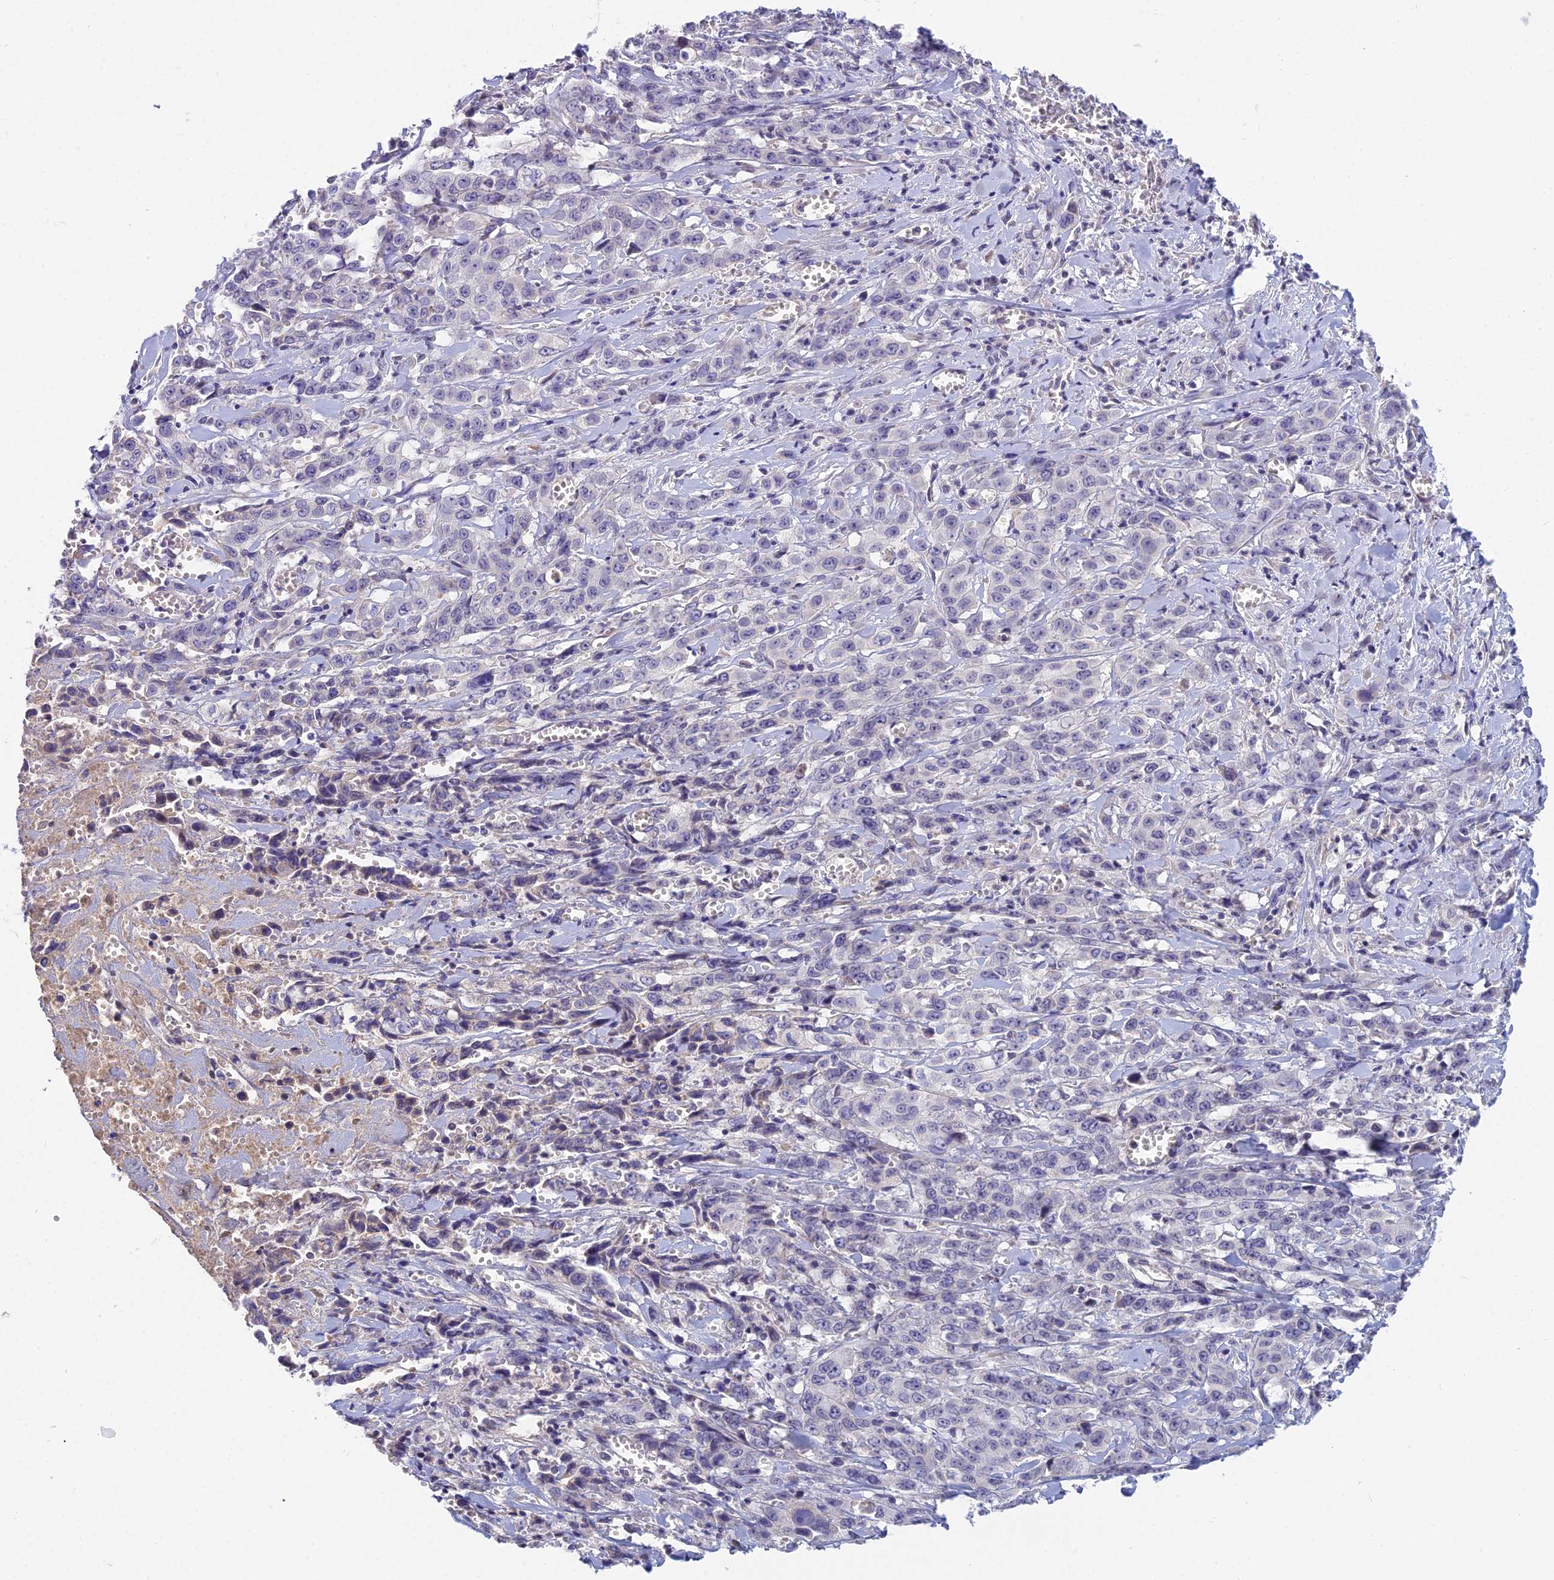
{"staining": {"intensity": "negative", "quantity": "none", "location": "none"}, "tissue": "stomach cancer", "cell_type": "Tumor cells", "image_type": "cancer", "snomed": [{"axis": "morphology", "description": "Adenocarcinoma, NOS"}, {"axis": "topography", "description": "Stomach, upper"}], "caption": "High magnification brightfield microscopy of stomach adenocarcinoma stained with DAB (brown) and counterstained with hematoxylin (blue): tumor cells show no significant positivity.", "gene": "CFAP206", "patient": {"sex": "male", "age": 62}}